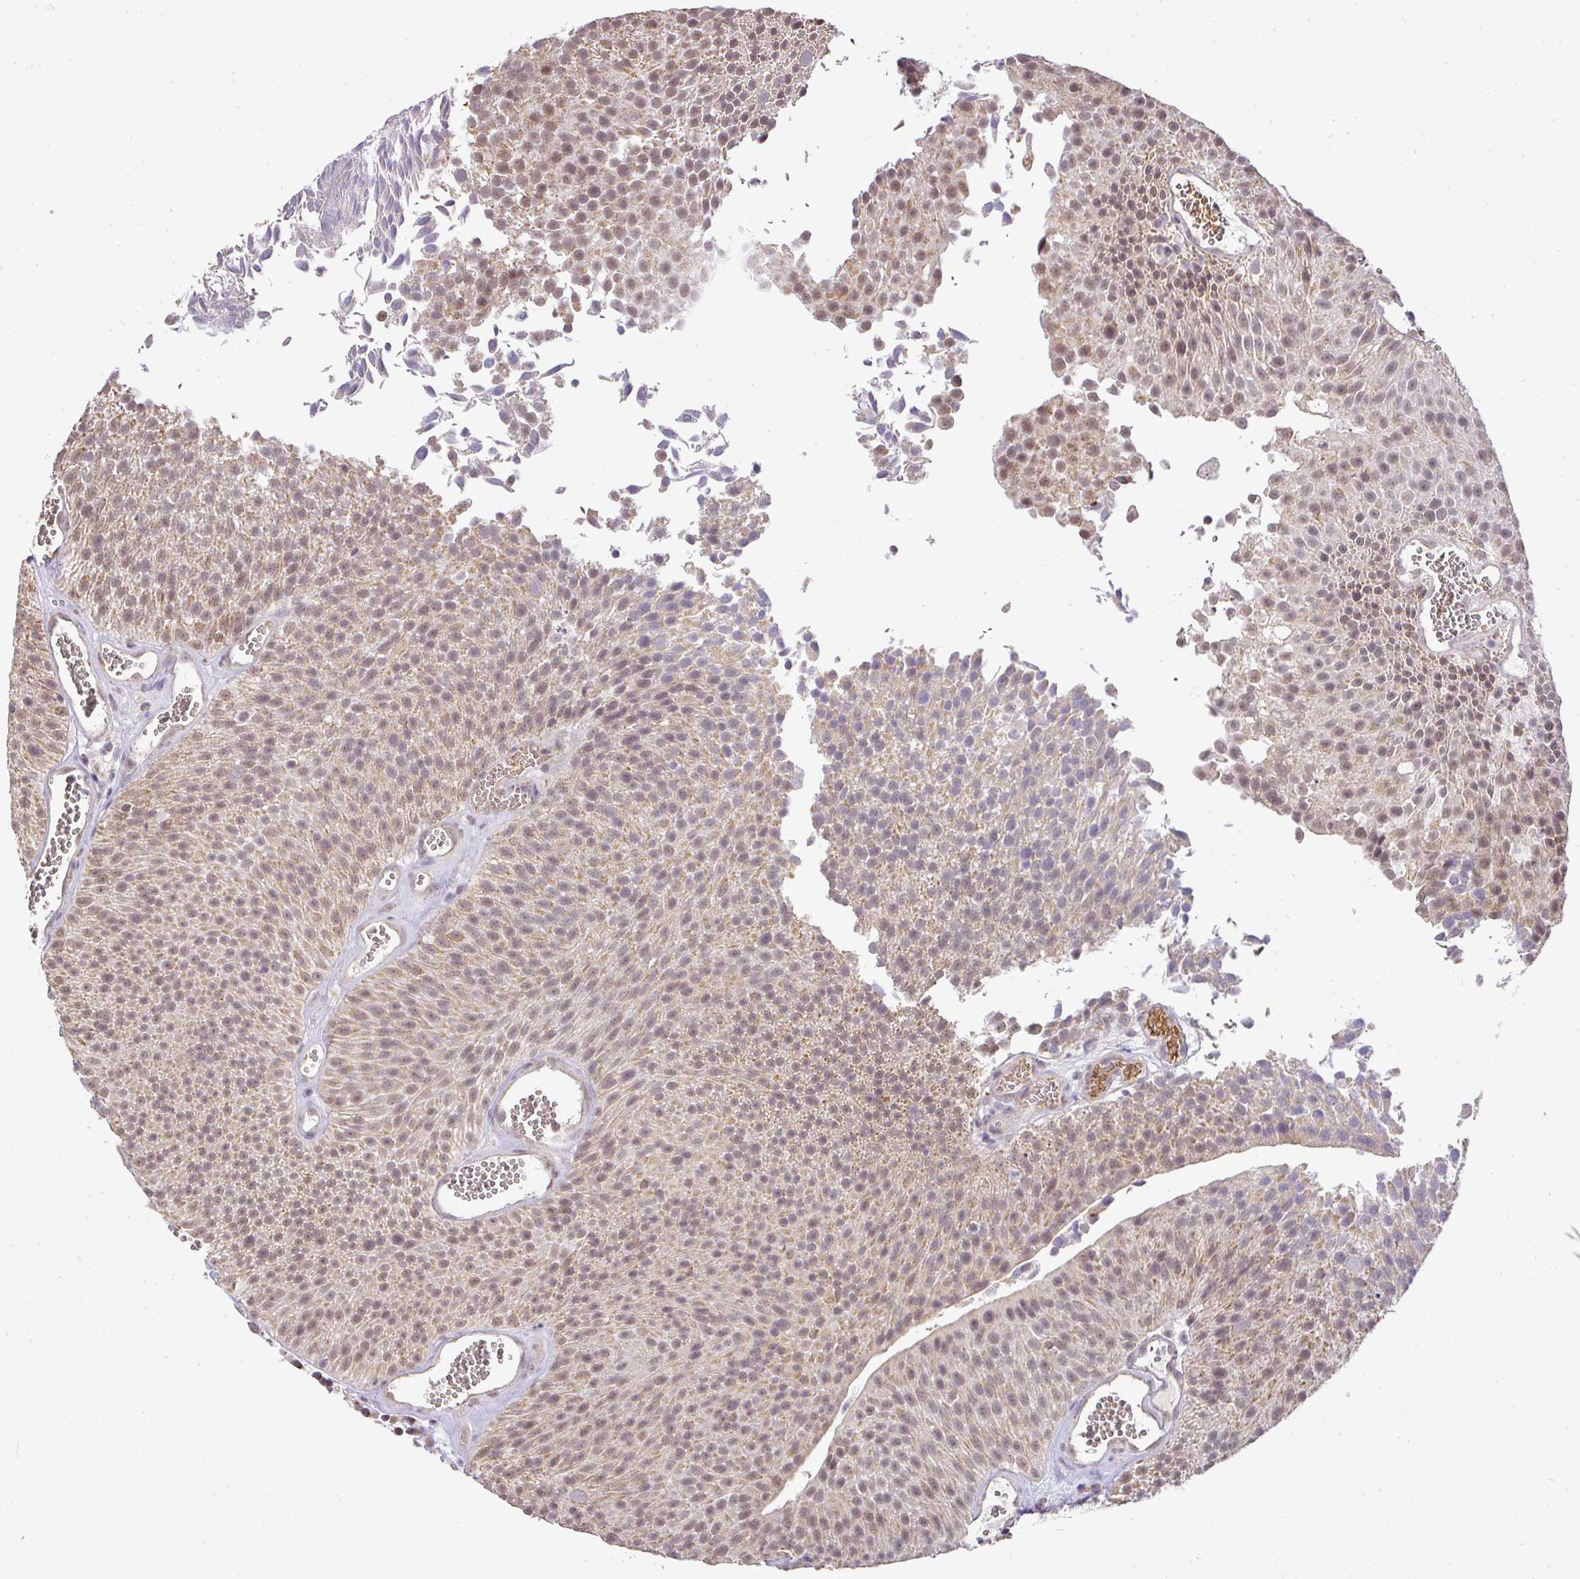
{"staining": {"intensity": "moderate", "quantity": ">75%", "location": "cytoplasmic/membranous,nuclear"}, "tissue": "urothelial cancer", "cell_type": "Tumor cells", "image_type": "cancer", "snomed": [{"axis": "morphology", "description": "Urothelial carcinoma, Low grade"}, {"axis": "topography", "description": "Urinary bladder"}], "caption": "Protein staining reveals moderate cytoplasmic/membranous and nuclear staining in about >75% of tumor cells in urothelial carcinoma (low-grade).", "gene": "MYOM2", "patient": {"sex": "female", "age": 79}}